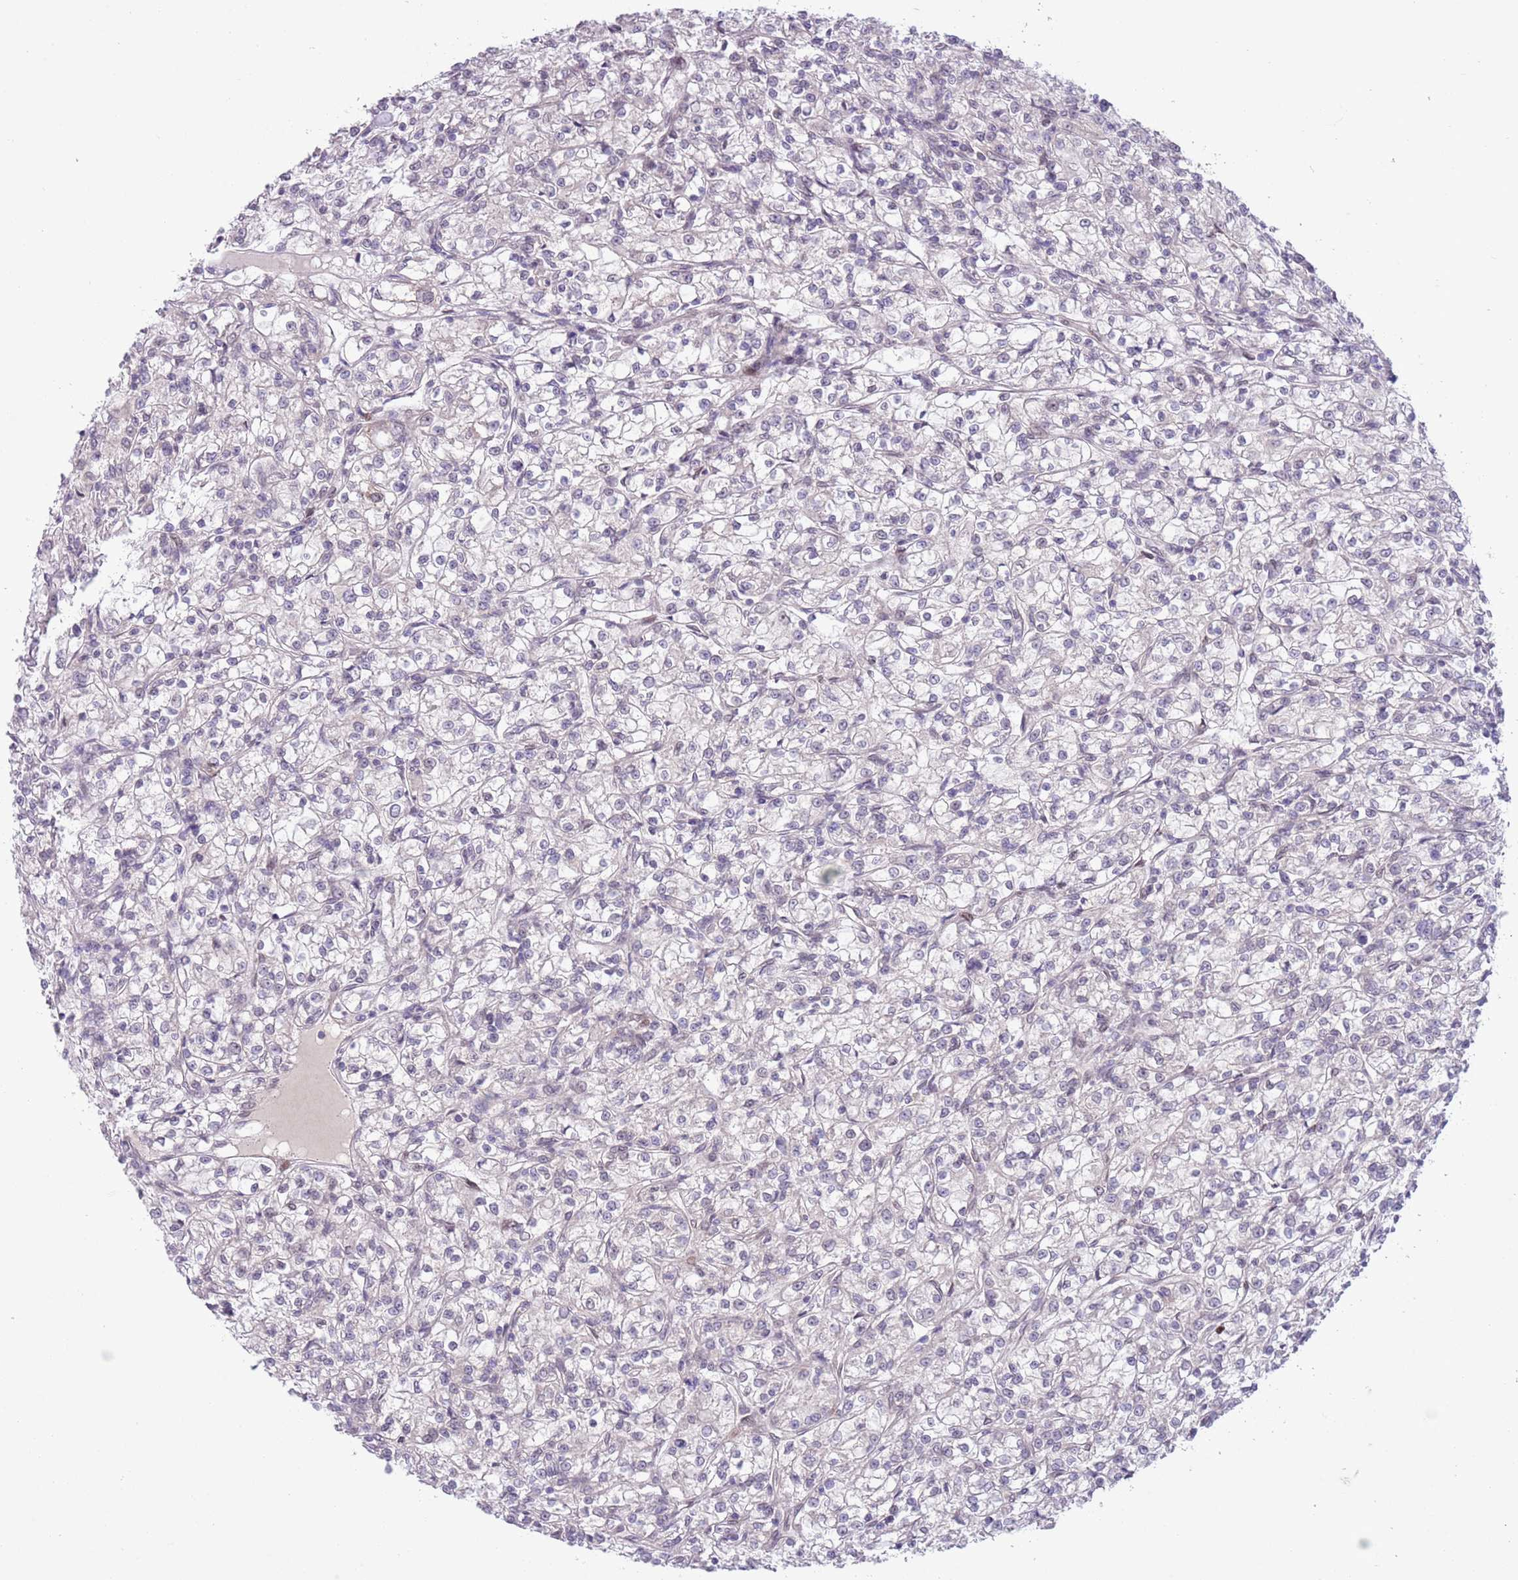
{"staining": {"intensity": "negative", "quantity": "none", "location": "none"}, "tissue": "renal cancer", "cell_type": "Tumor cells", "image_type": "cancer", "snomed": [{"axis": "morphology", "description": "Adenocarcinoma, NOS"}, {"axis": "topography", "description": "Kidney"}], "caption": "There is no significant expression in tumor cells of renal adenocarcinoma. (DAB immunohistochemistry visualized using brightfield microscopy, high magnification).", "gene": "CCND2", "patient": {"sex": "female", "age": 59}}